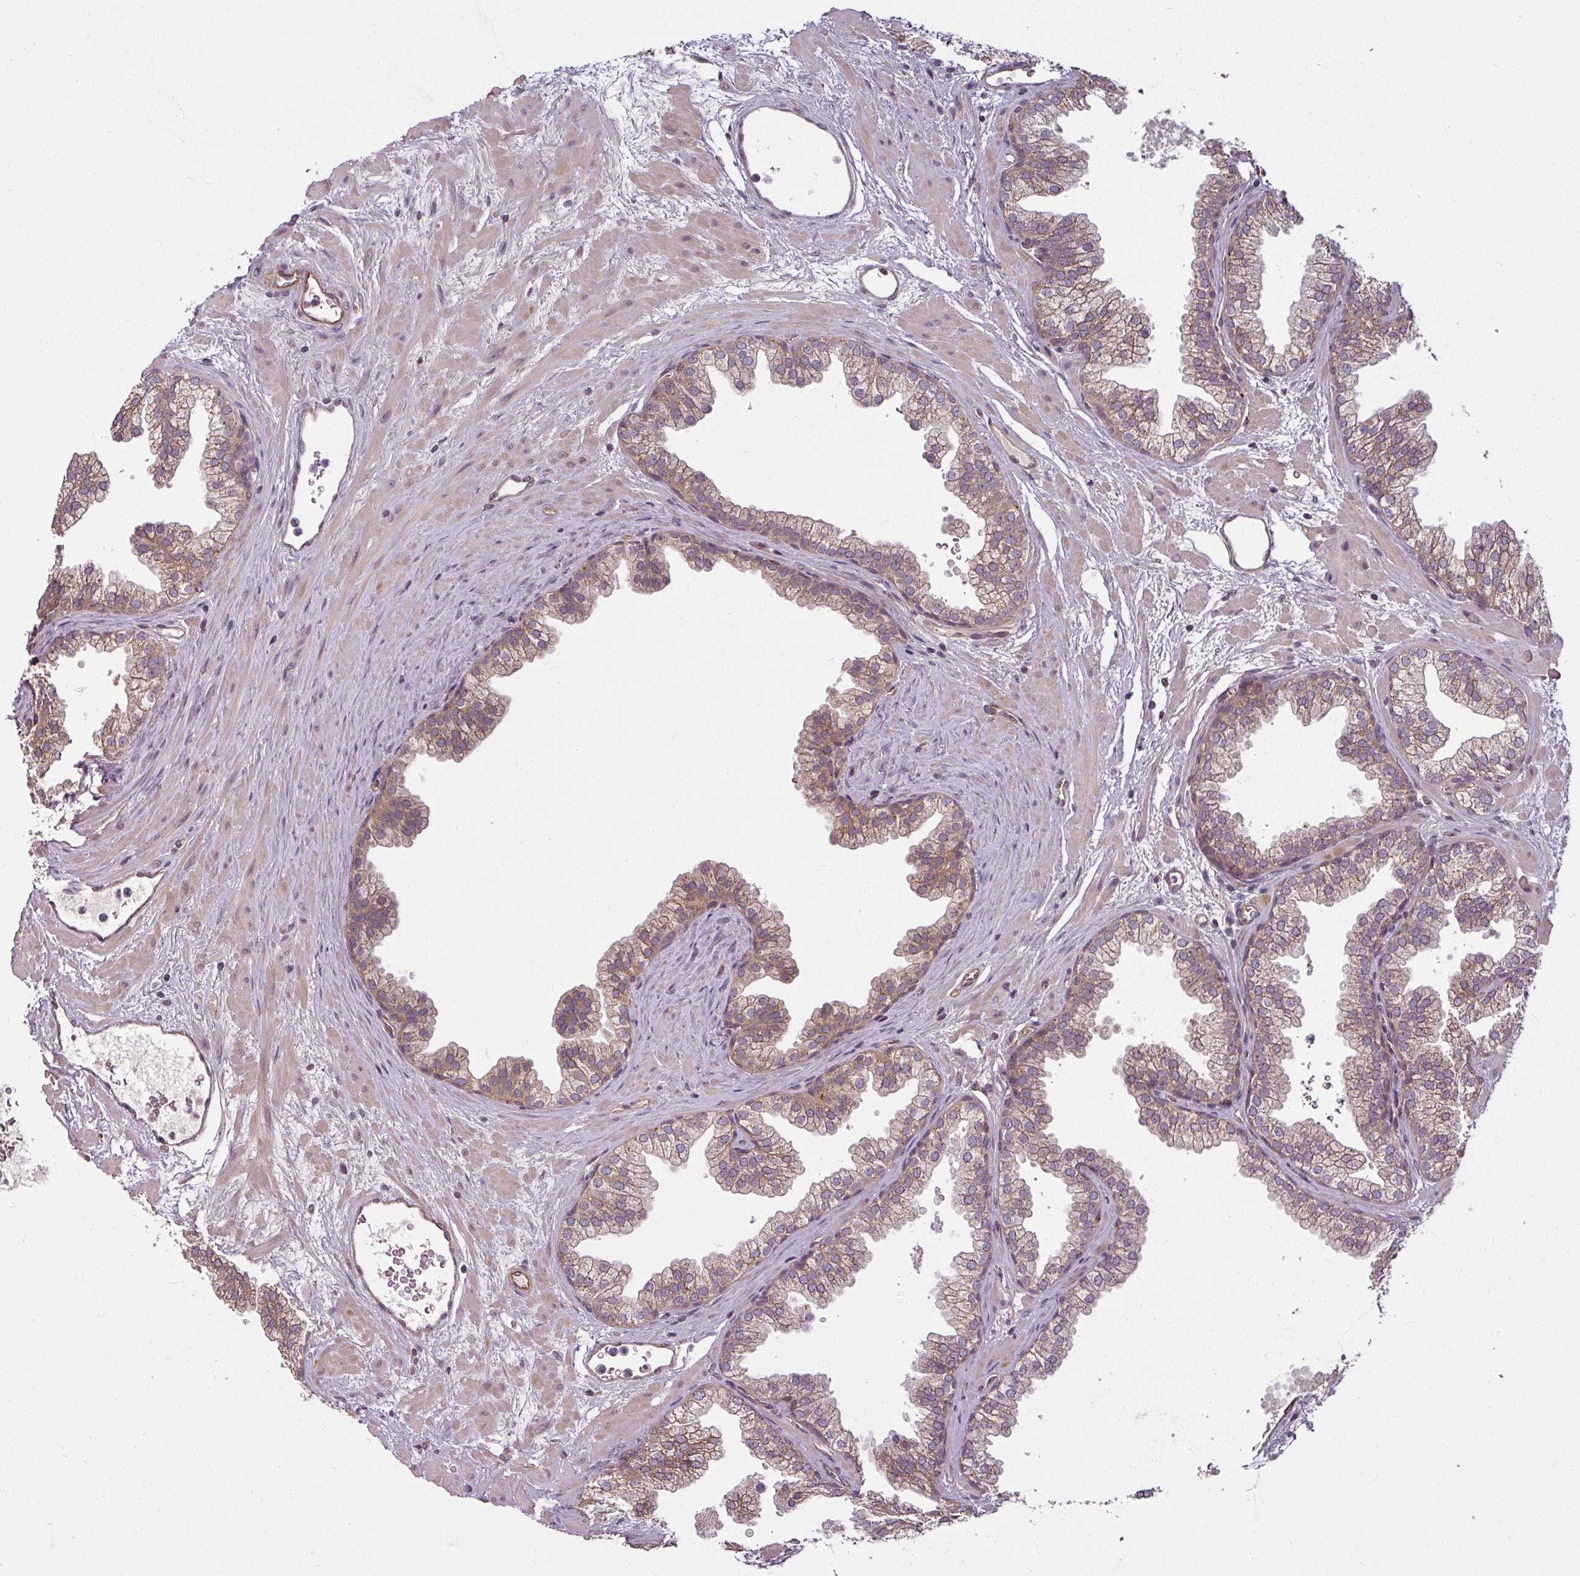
{"staining": {"intensity": "moderate", "quantity": "25%-75%", "location": "cytoplasmic/membranous"}, "tissue": "prostate", "cell_type": "Glandular cells", "image_type": "normal", "snomed": [{"axis": "morphology", "description": "Normal tissue, NOS"}, {"axis": "topography", "description": "Prostate"}], "caption": "Immunohistochemical staining of benign human prostate demonstrates 25%-75% levels of moderate cytoplasmic/membranous protein positivity in about 25%-75% of glandular cells. (Brightfield microscopy of DAB IHC at high magnification).", "gene": "DIMT1", "patient": {"sex": "male", "age": 37}}